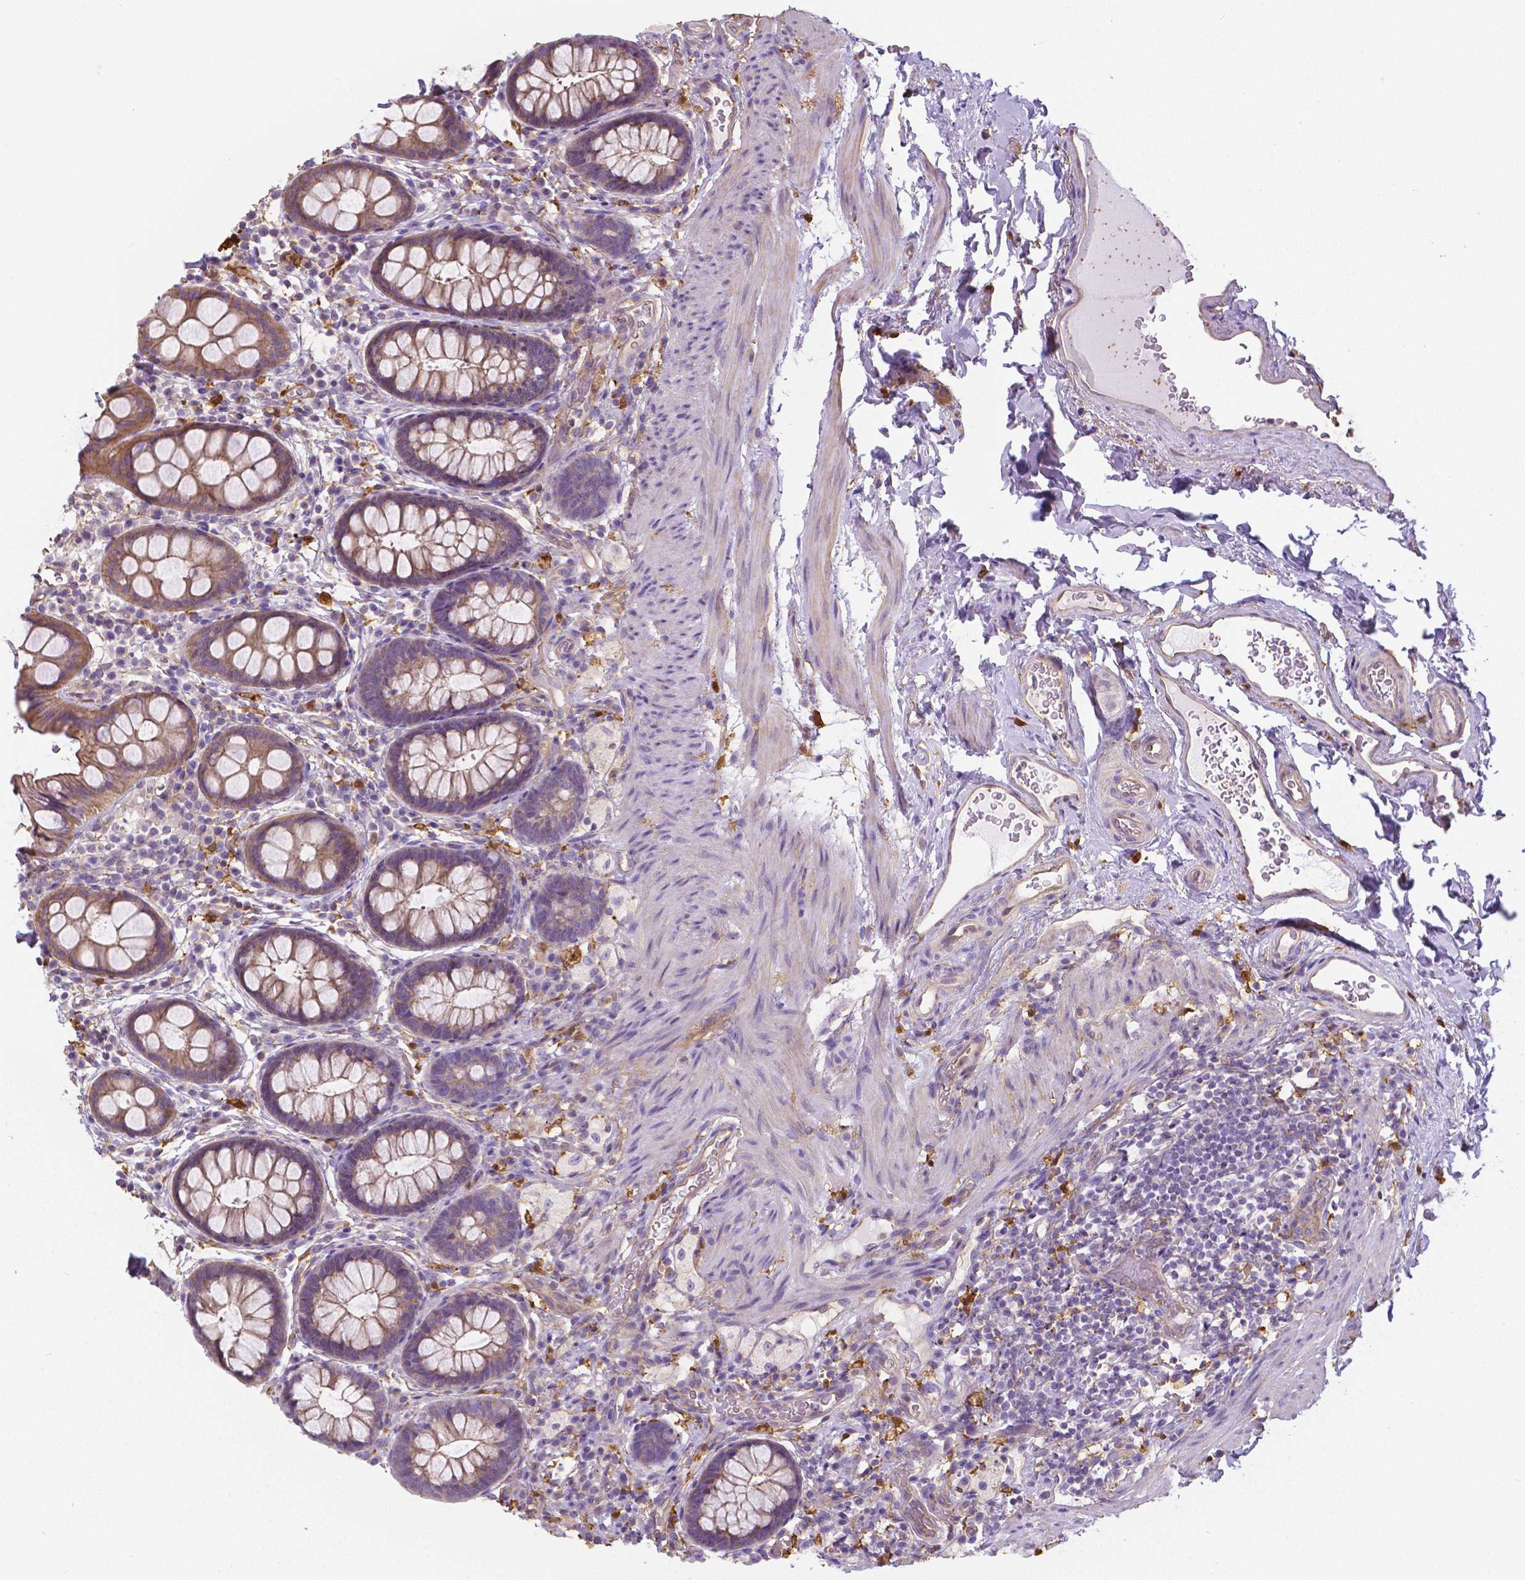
{"staining": {"intensity": "moderate", "quantity": "25%-75%", "location": "cytoplasmic/membranous"}, "tissue": "rectum", "cell_type": "Glandular cells", "image_type": "normal", "snomed": [{"axis": "morphology", "description": "Normal tissue, NOS"}, {"axis": "topography", "description": "Rectum"}, {"axis": "topography", "description": "Peripheral nerve tissue"}], "caption": "Human rectum stained with a brown dye displays moderate cytoplasmic/membranous positive expression in approximately 25%-75% of glandular cells.", "gene": "CRMP1", "patient": {"sex": "female", "age": 69}}